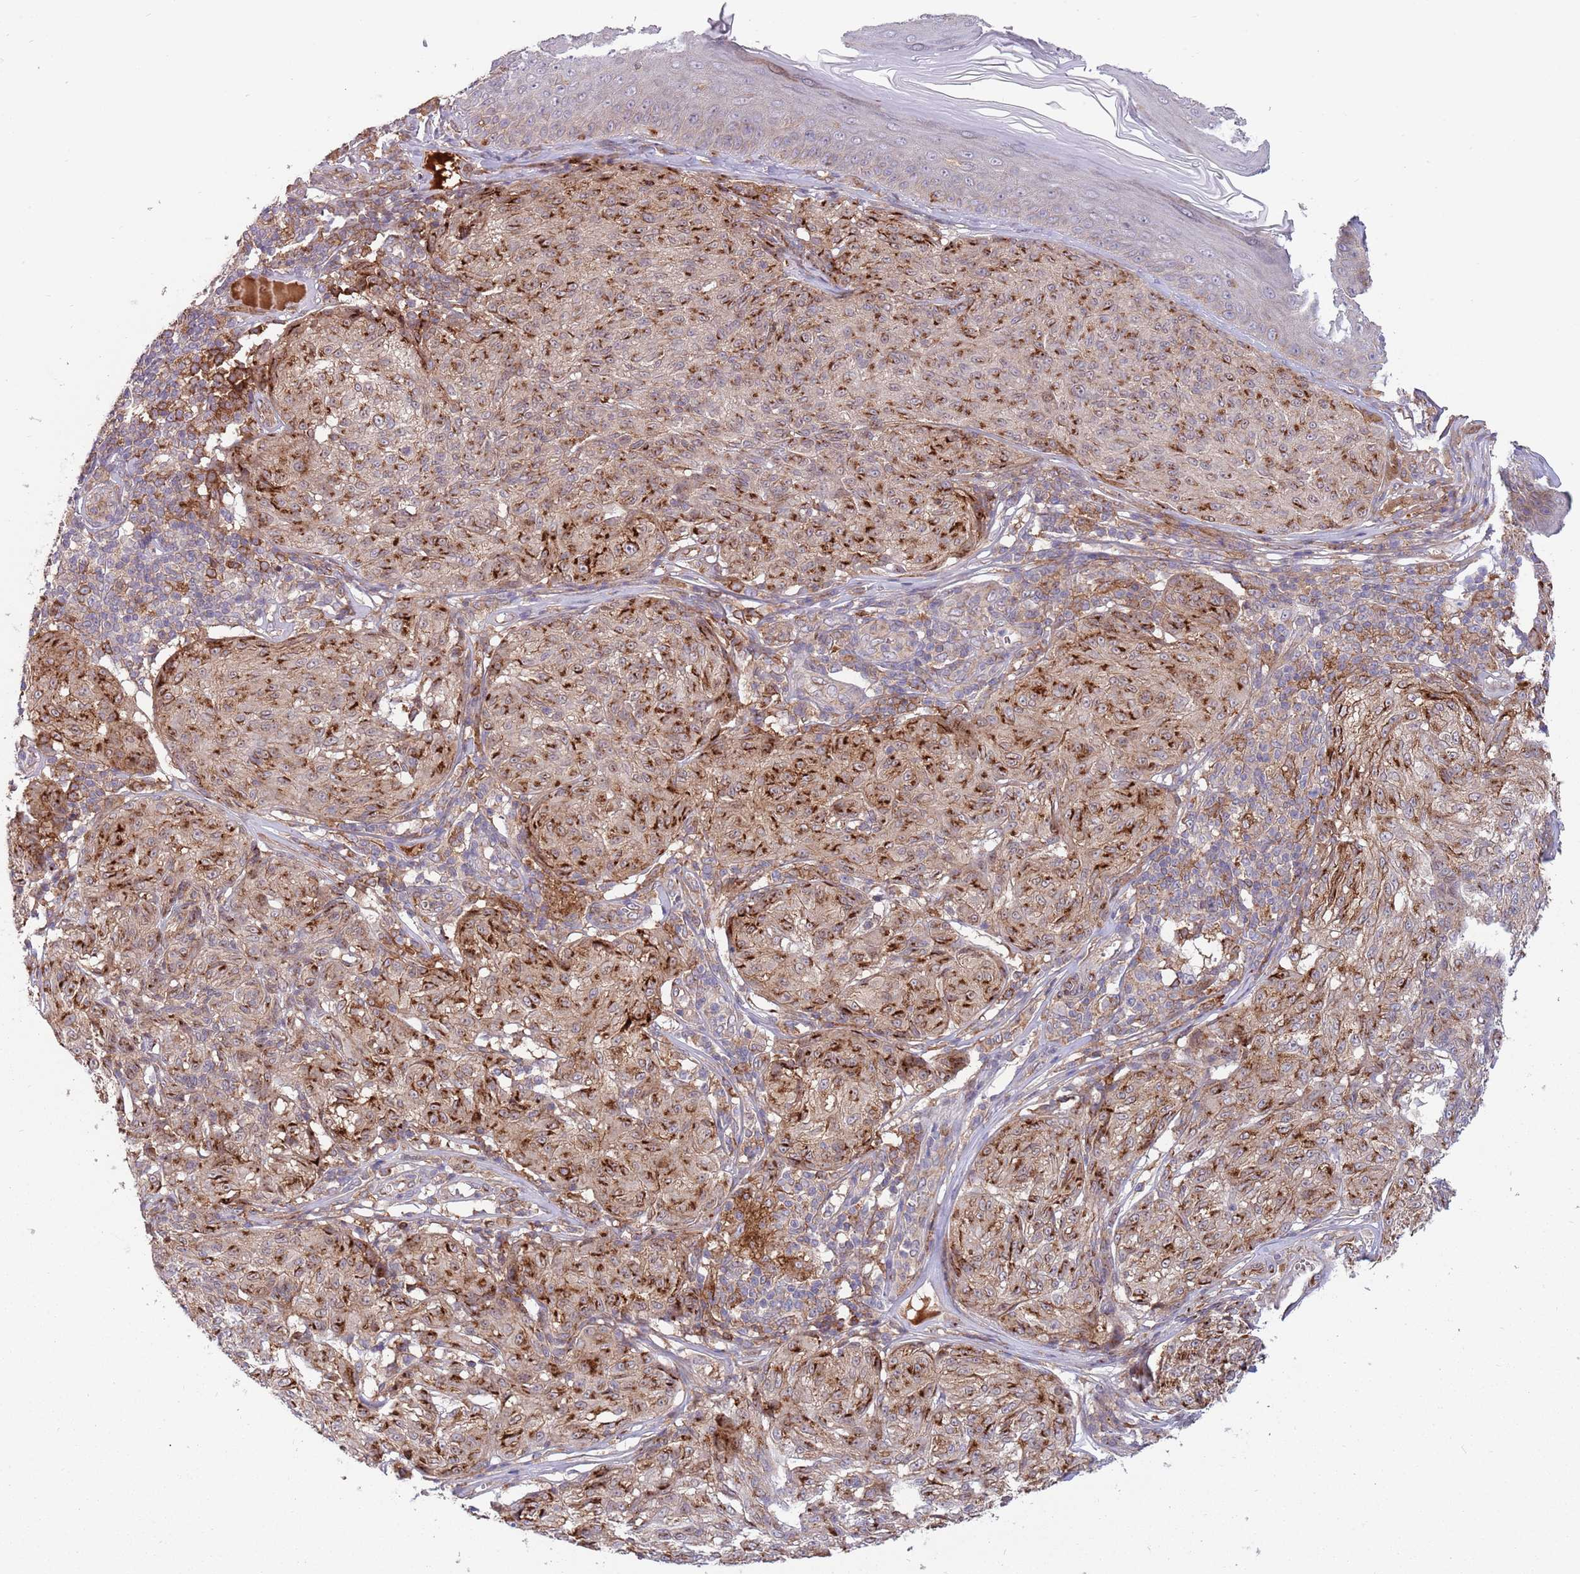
{"staining": {"intensity": "strong", "quantity": ">75%", "location": "cytoplasmic/membranous"}, "tissue": "melanoma", "cell_type": "Tumor cells", "image_type": "cancer", "snomed": [{"axis": "morphology", "description": "Malignant melanoma, NOS"}, {"axis": "topography", "description": "Skin"}], "caption": "Melanoma stained with immunohistochemistry (IHC) shows strong cytoplasmic/membranous positivity in approximately >75% of tumor cells. The staining is performed using DAB (3,3'-diaminobenzidine) brown chromogen to label protein expression. The nuclei are counter-stained blue using hematoxylin.", "gene": "BTBD7", "patient": {"sex": "female", "age": 63}}